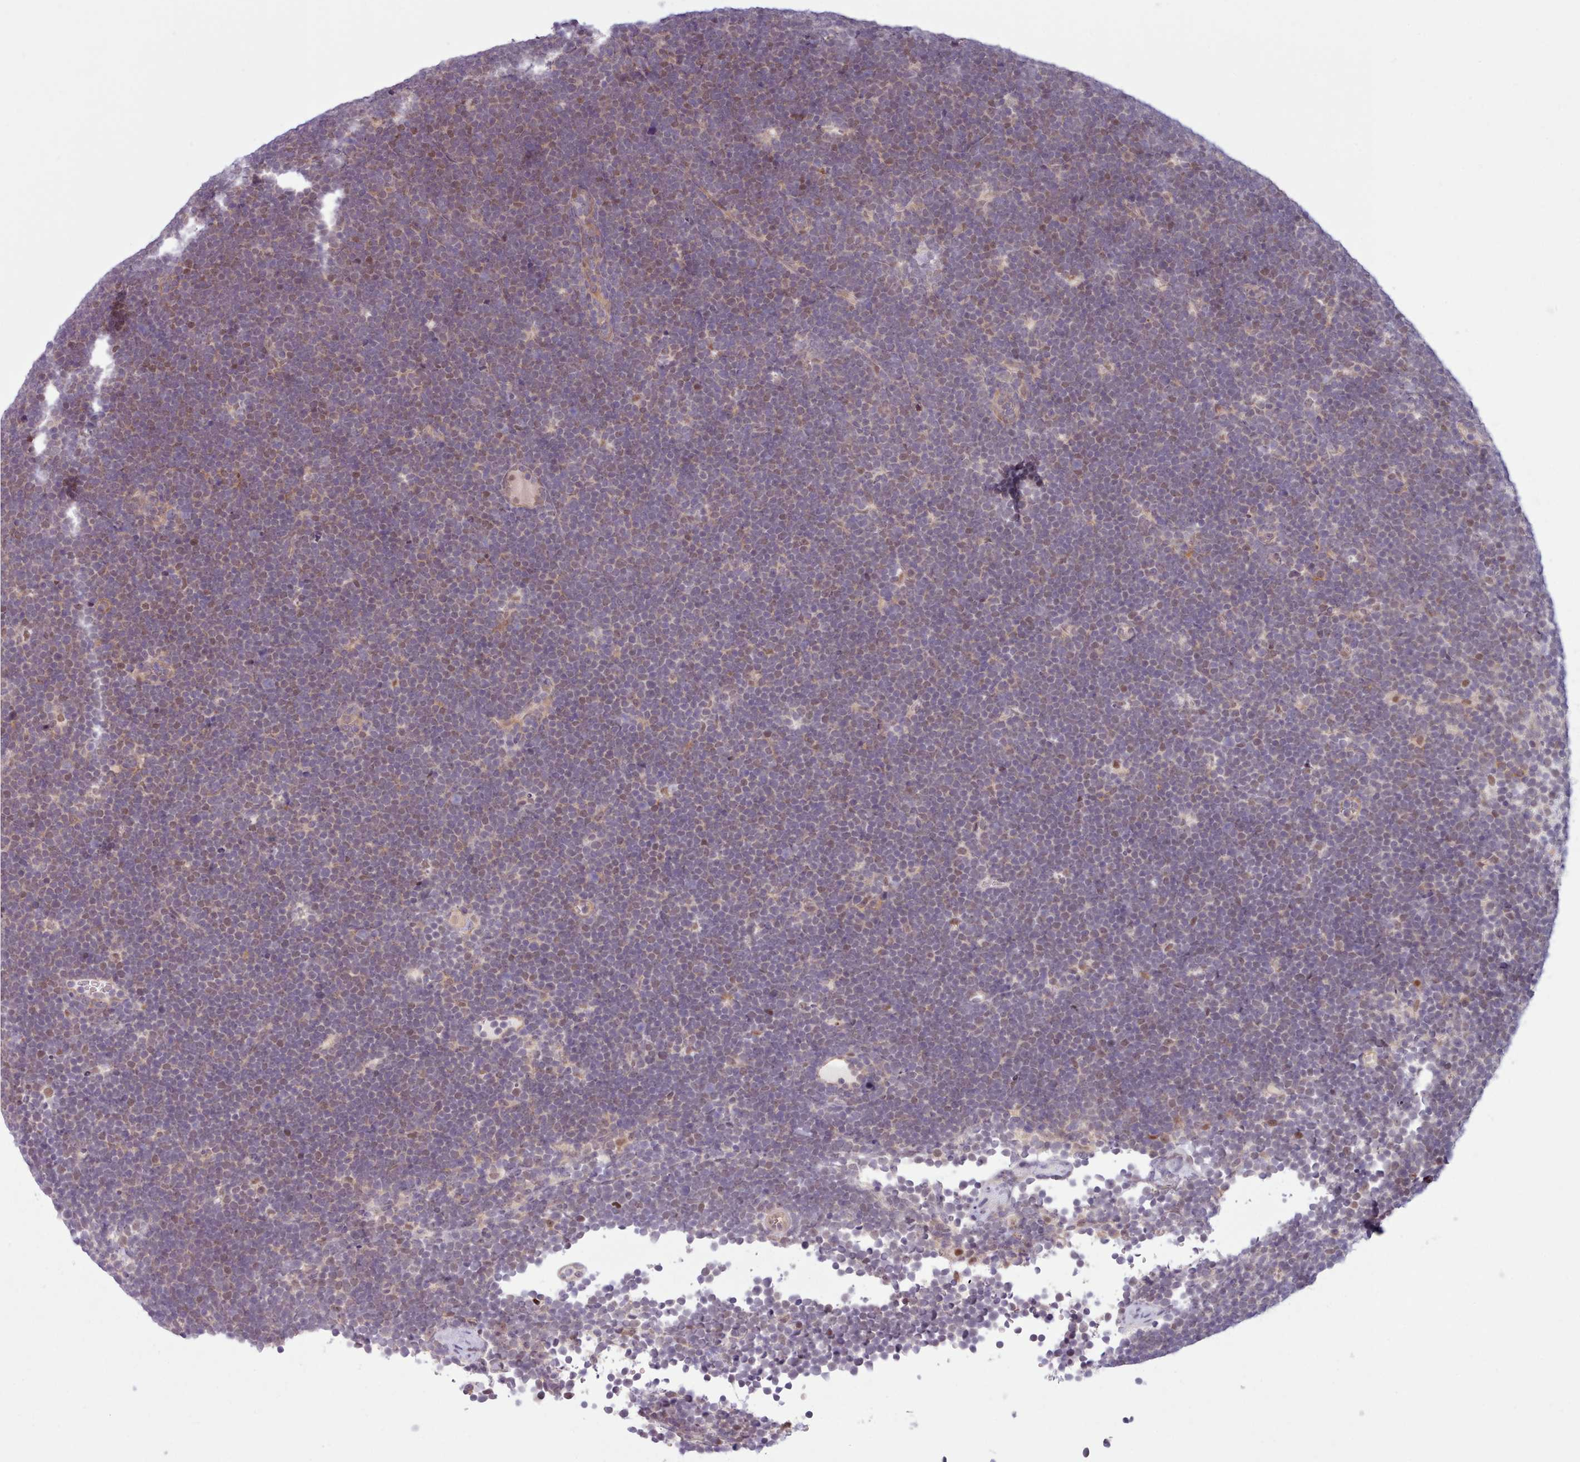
{"staining": {"intensity": "negative", "quantity": "none", "location": "none"}, "tissue": "lymphoma", "cell_type": "Tumor cells", "image_type": "cancer", "snomed": [{"axis": "morphology", "description": "Malignant lymphoma, non-Hodgkin's type, High grade"}, {"axis": "topography", "description": "Lymph node"}], "caption": "This is an immunohistochemistry (IHC) photomicrograph of human high-grade malignant lymphoma, non-Hodgkin's type. There is no positivity in tumor cells.", "gene": "KBTBD7", "patient": {"sex": "male", "age": 13}}